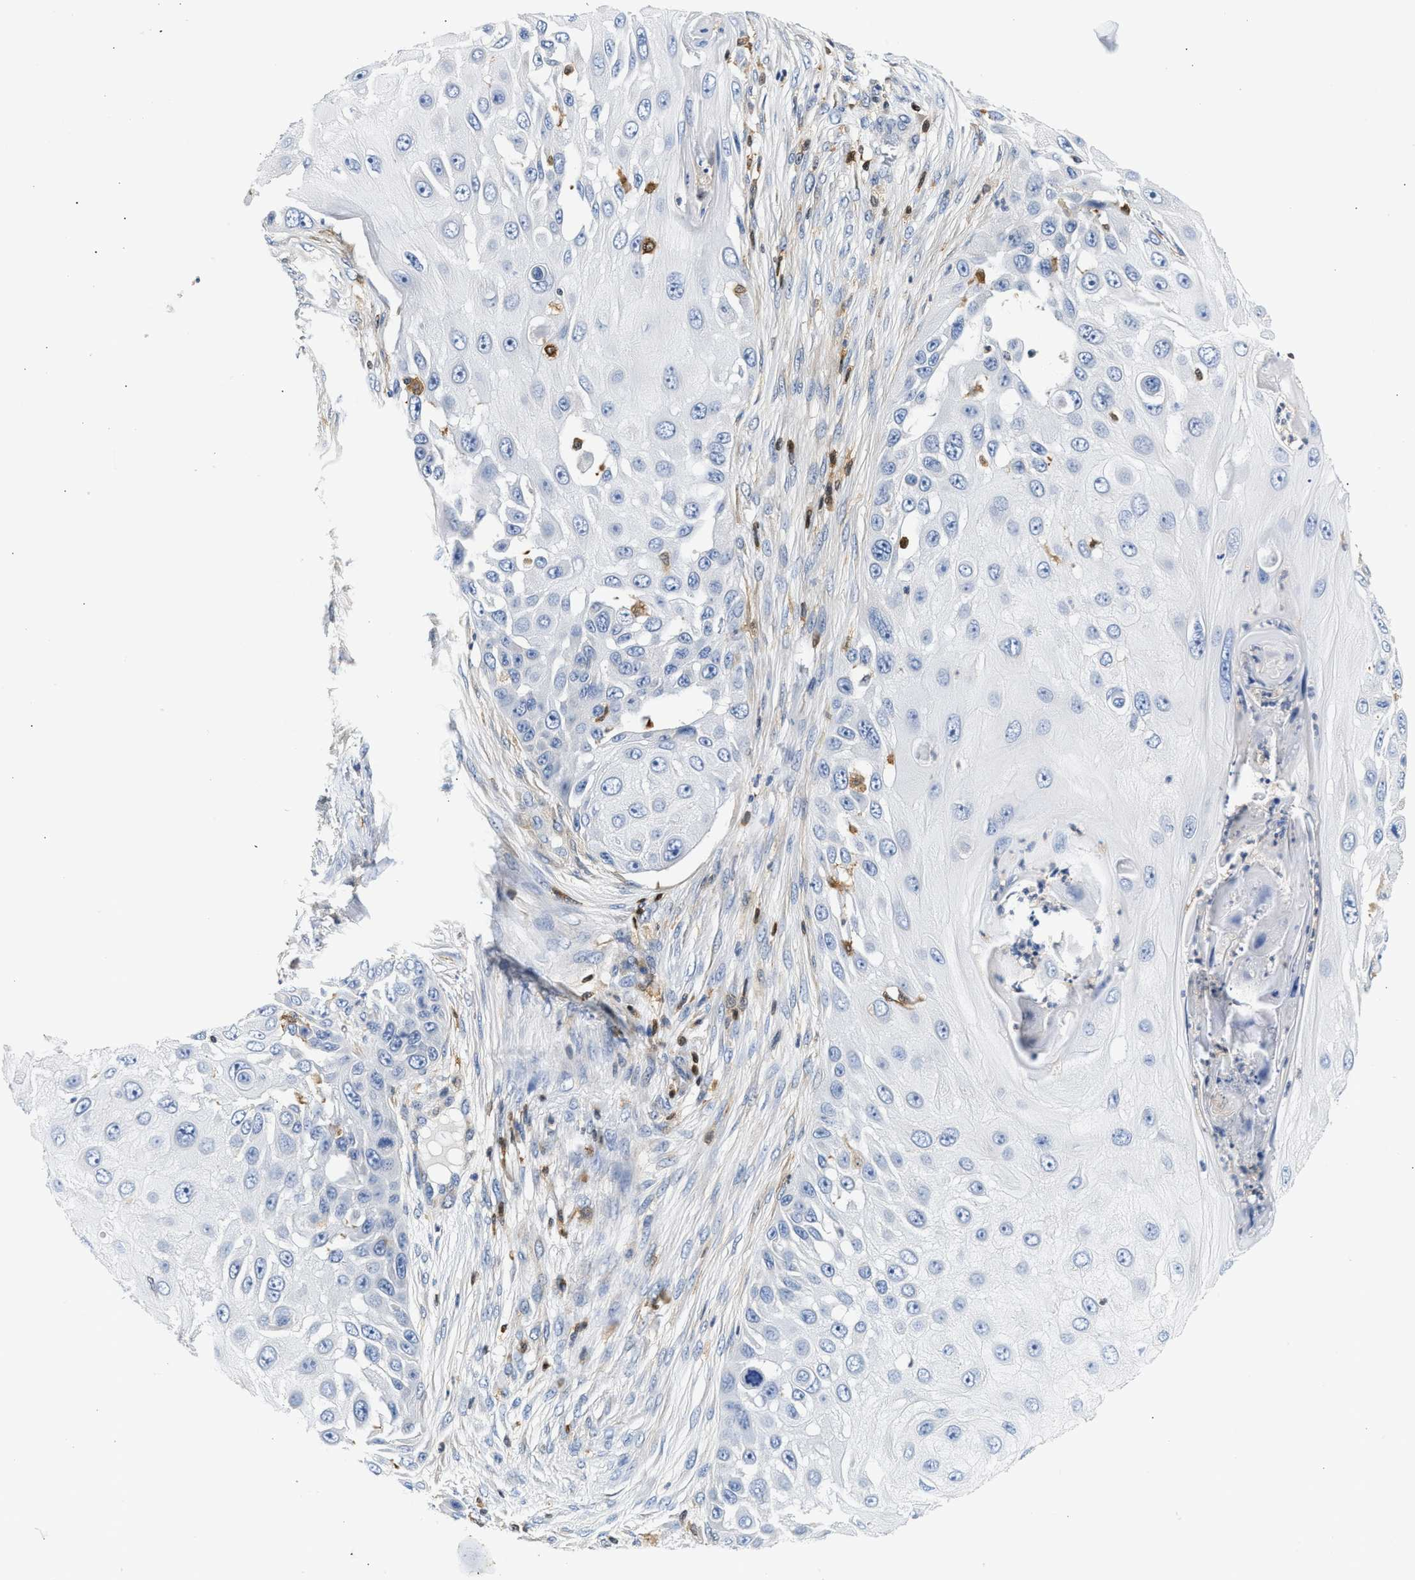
{"staining": {"intensity": "negative", "quantity": "none", "location": "none"}, "tissue": "skin cancer", "cell_type": "Tumor cells", "image_type": "cancer", "snomed": [{"axis": "morphology", "description": "Squamous cell carcinoma, NOS"}, {"axis": "topography", "description": "Skin"}], "caption": "Tumor cells show no significant protein expression in skin cancer. Brightfield microscopy of immunohistochemistry (IHC) stained with DAB (brown) and hematoxylin (blue), captured at high magnification.", "gene": "SLIT2", "patient": {"sex": "female", "age": 44}}